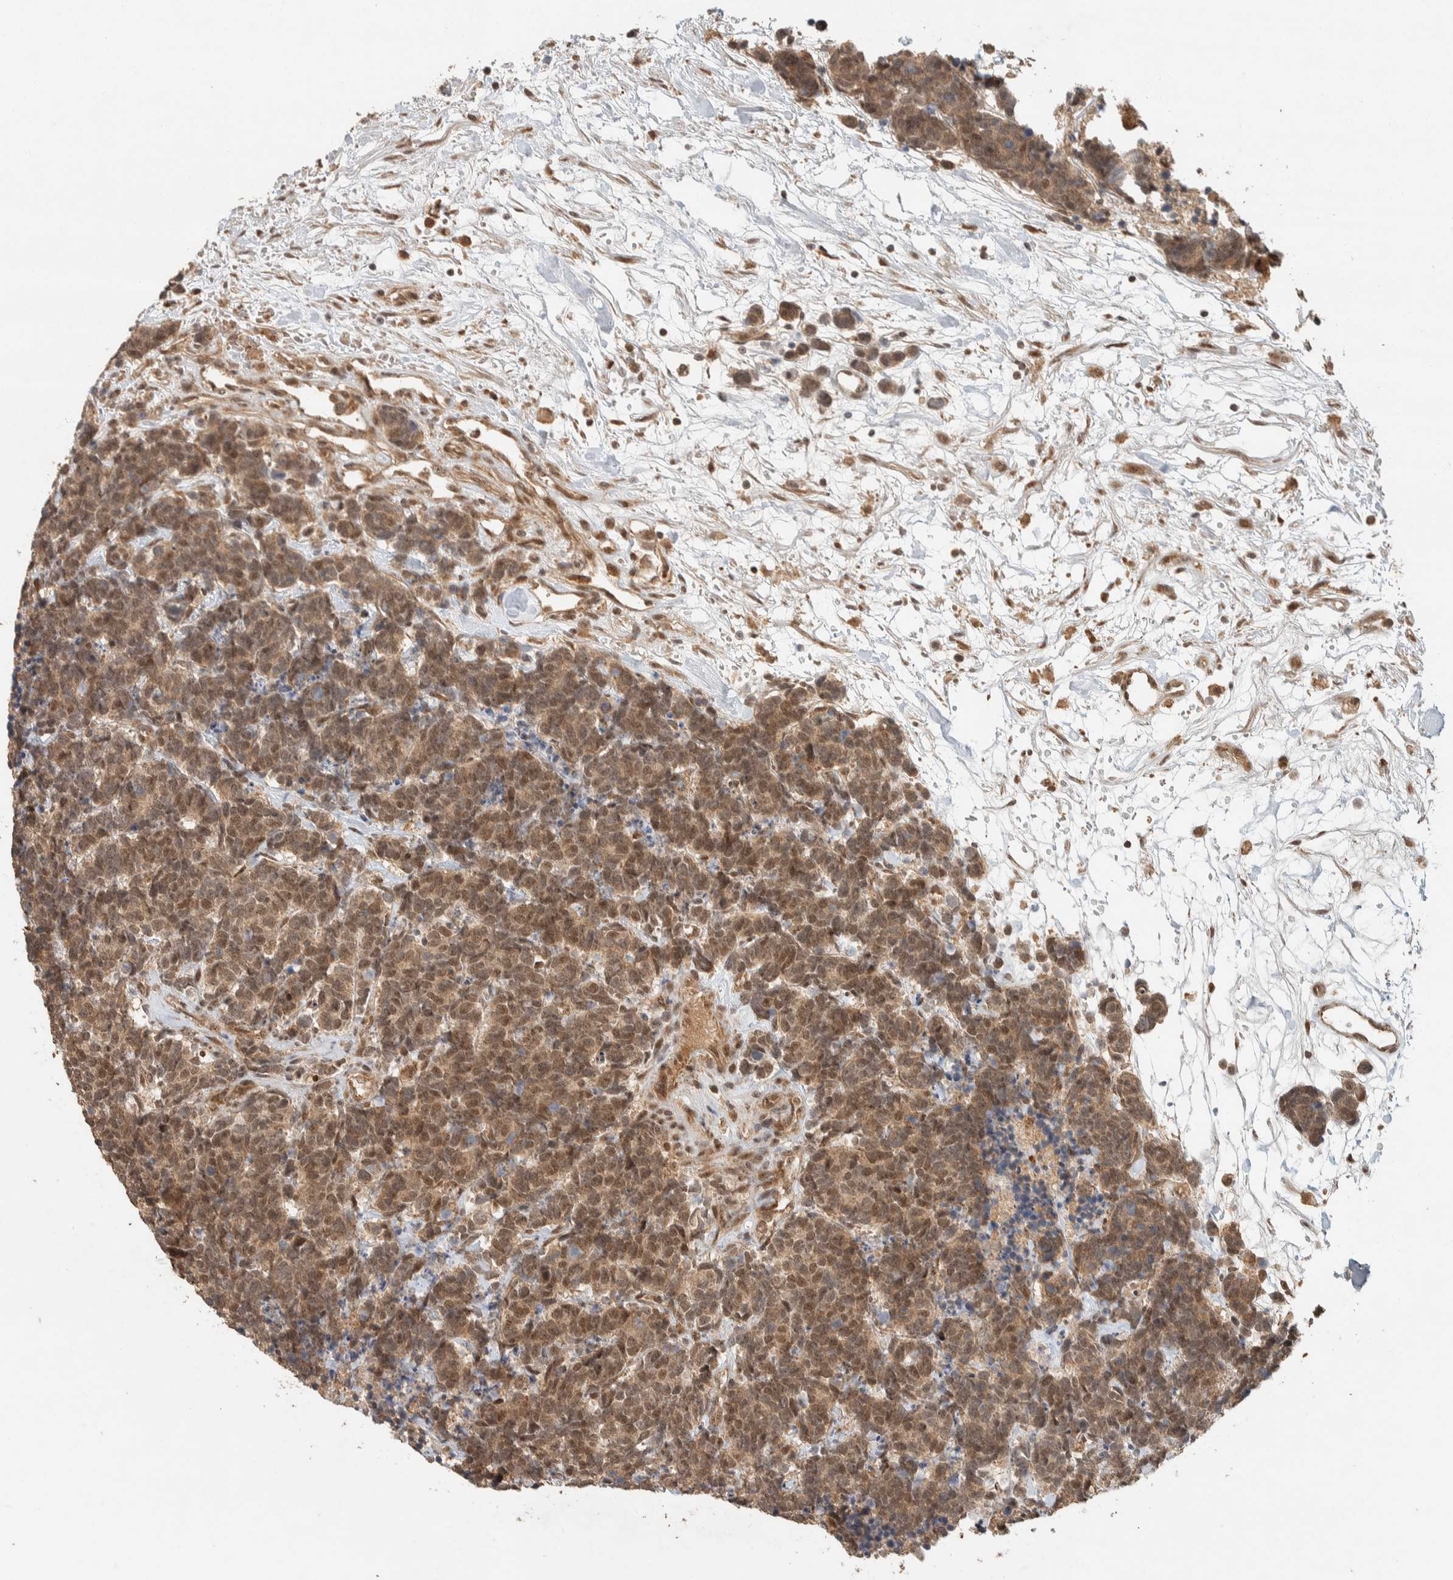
{"staining": {"intensity": "moderate", "quantity": ">75%", "location": "cytoplasmic/membranous,nuclear"}, "tissue": "carcinoid", "cell_type": "Tumor cells", "image_type": "cancer", "snomed": [{"axis": "morphology", "description": "Carcinoma, NOS"}, {"axis": "morphology", "description": "Carcinoid, malignant, NOS"}, {"axis": "topography", "description": "Urinary bladder"}], "caption": "This micrograph exhibits immunohistochemistry (IHC) staining of human carcinoid, with medium moderate cytoplasmic/membranous and nuclear positivity in about >75% of tumor cells.", "gene": "ZBTB2", "patient": {"sex": "male", "age": 57}}